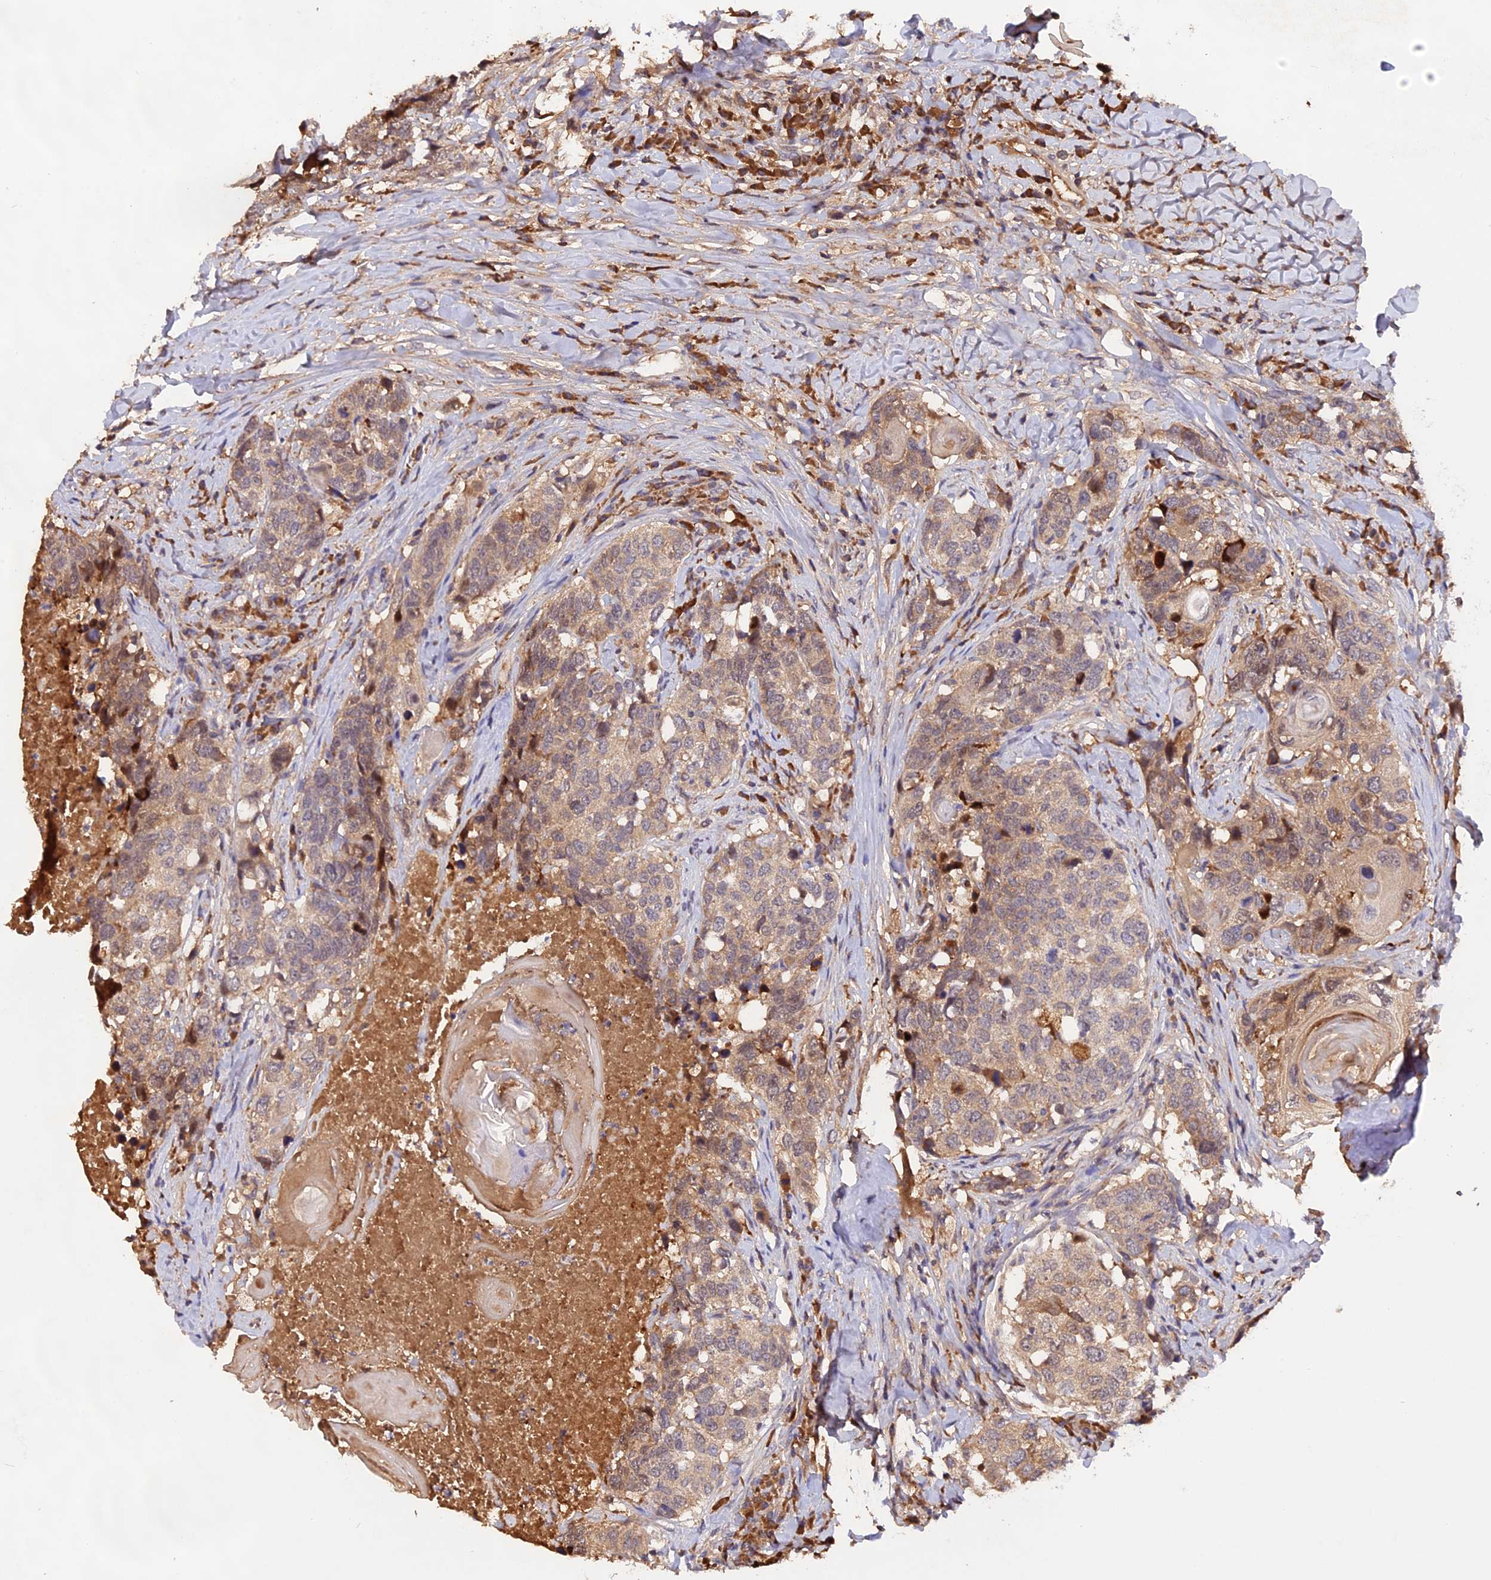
{"staining": {"intensity": "moderate", "quantity": "25%-75%", "location": "cytoplasmic/membranous"}, "tissue": "head and neck cancer", "cell_type": "Tumor cells", "image_type": "cancer", "snomed": [{"axis": "morphology", "description": "Squamous cell carcinoma, NOS"}, {"axis": "topography", "description": "Head-Neck"}], "caption": "Head and neck squamous cell carcinoma was stained to show a protein in brown. There is medium levels of moderate cytoplasmic/membranous staining in about 25%-75% of tumor cells. Nuclei are stained in blue.", "gene": "MARK4", "patient": {"sex": "male", "age": 66}}